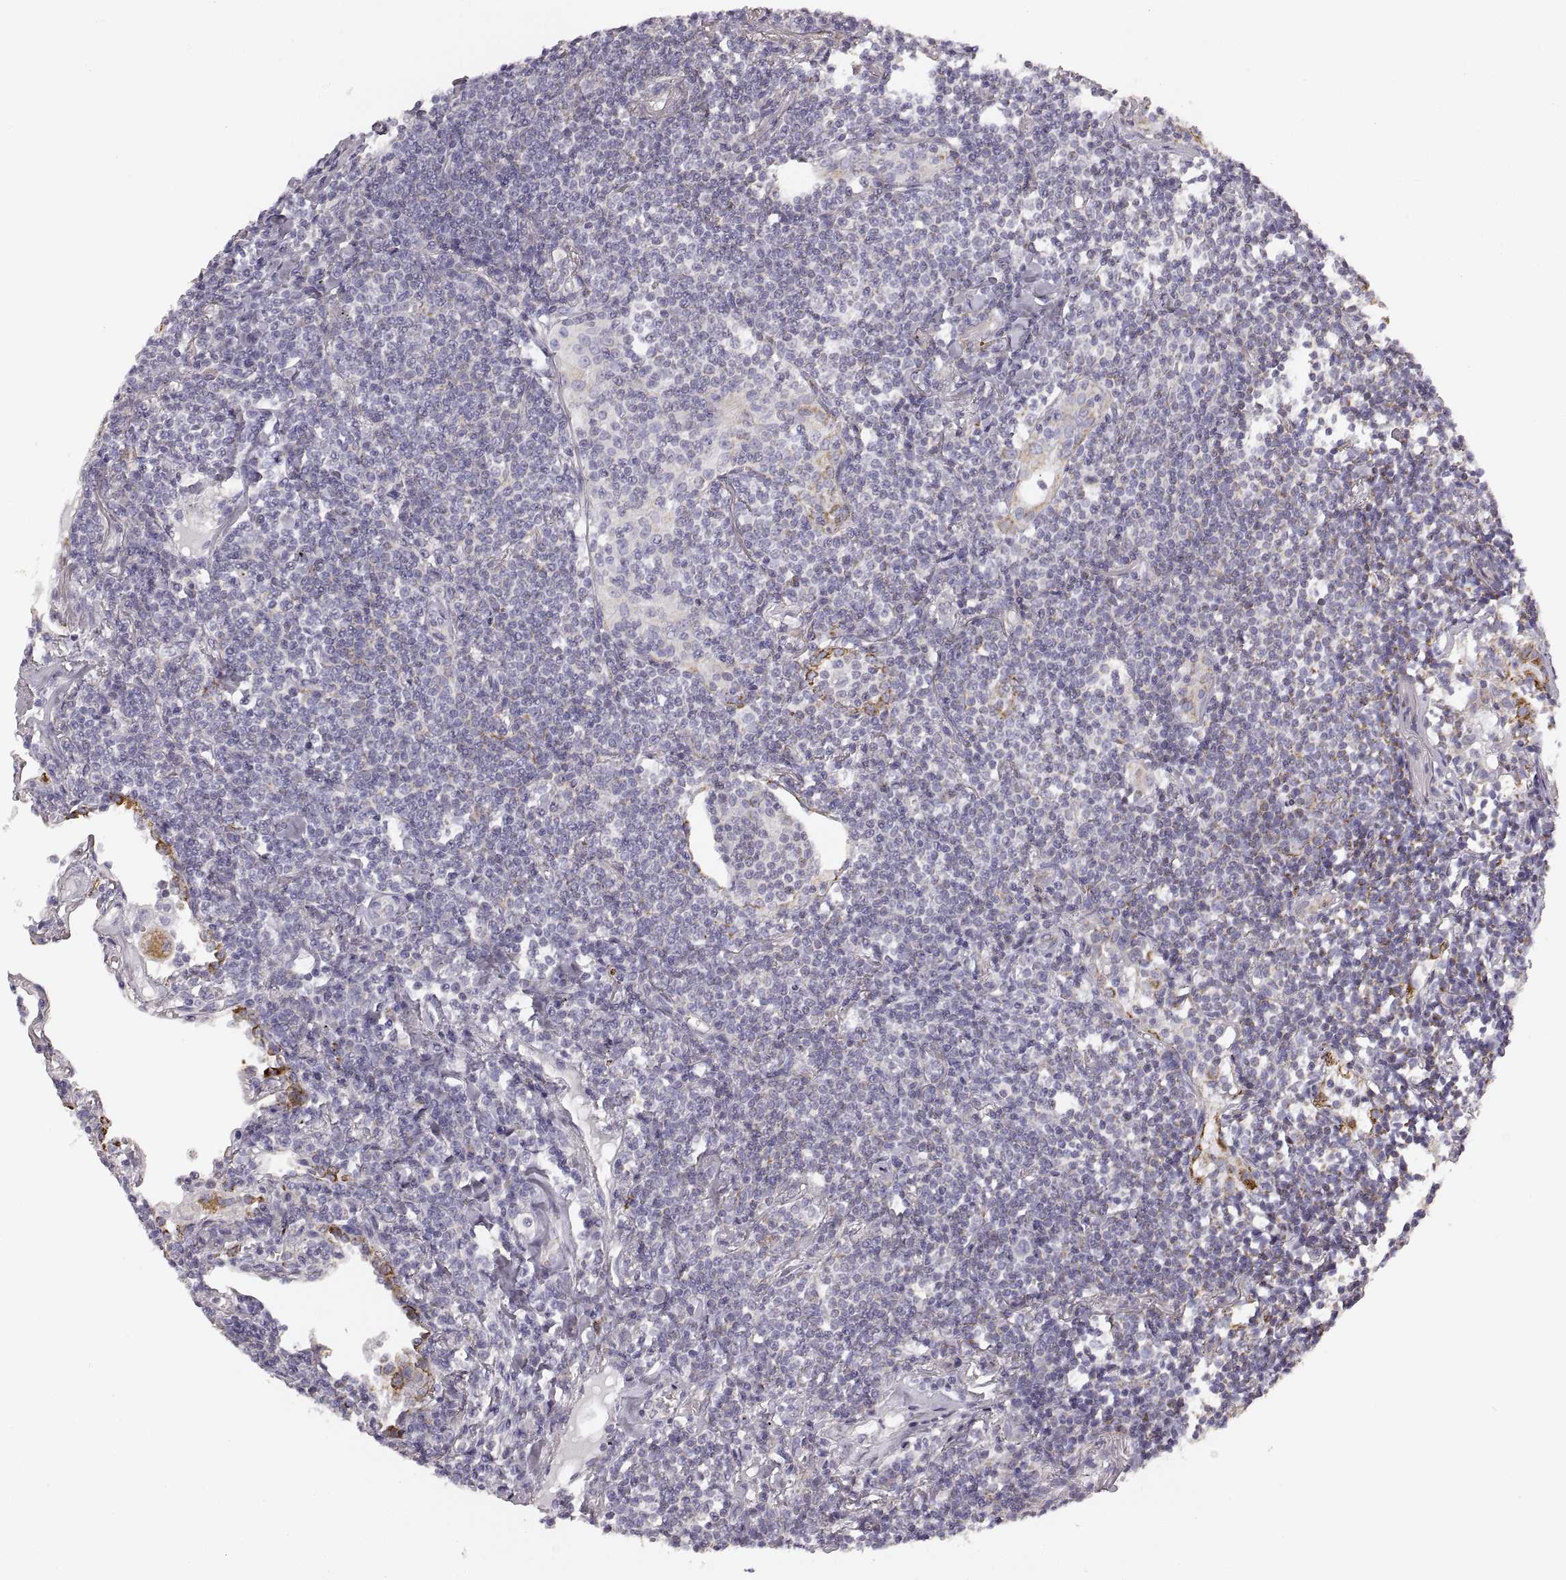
{"staining": {"intensity": "negative", "quantity": "none", "location": "none"}, "tissue": "lymphoma", "cell_type": "Tumor cells", "image_type": "cancer", "snomed": [{"axis": "morphology", "description": "Malignant lymphoma, non-Hodgkin's type, Low grade"}, {"axis": "topography", "description": "Lung"}], "caption": "Lymphoma was stained to show a protein in brown. There is no significant positivity in tumor cells. (Stains: DAB (3,3'-diaminobenzidine) immunohistochemistry with hematoxylin counter stain, Microscopy: brightfield microscopy at high magnification).", "gene": "RDH13", "patient": {"sex": "female", "age": 71}}